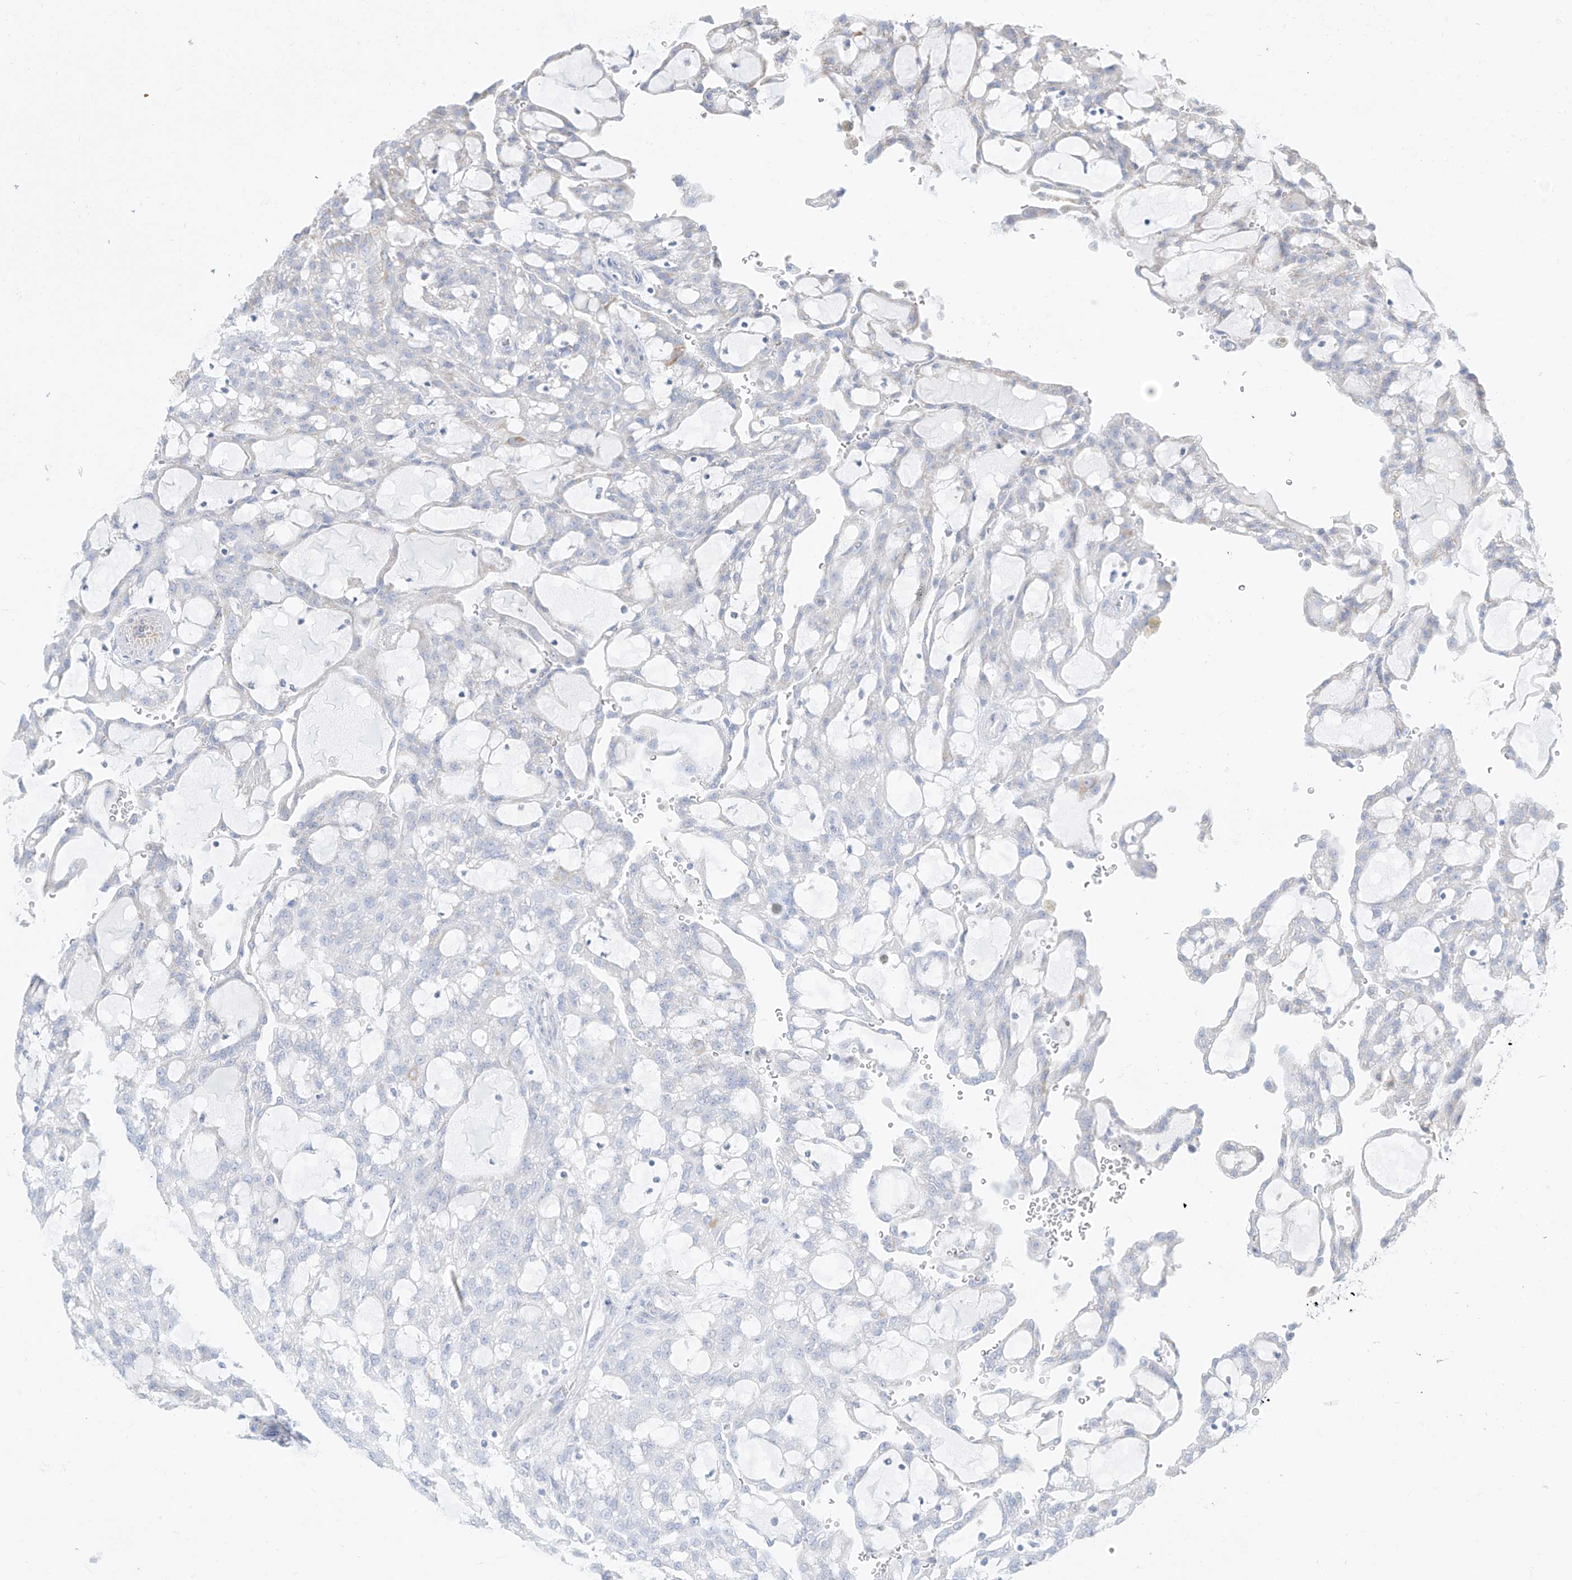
{"staining": {"intensity": "negative", "quantity": "none", "location": "none"}, "tissue": "renal cancer", "cell_type": "Tumor cells", "image_type": "cancer", "snomed": [{"axis": "morphology", "description": "Adenocarcinoma, NOS"}, {"axis": "topography", "description": "Kidney"}], "caption": "The micrograph exhibits no significant staining in tumor cells of adenocarcinoma (renal). Nuclei are stained in blue.", "gene": "SLC26A3", "patient": {"sex": "male", "age": 63}}